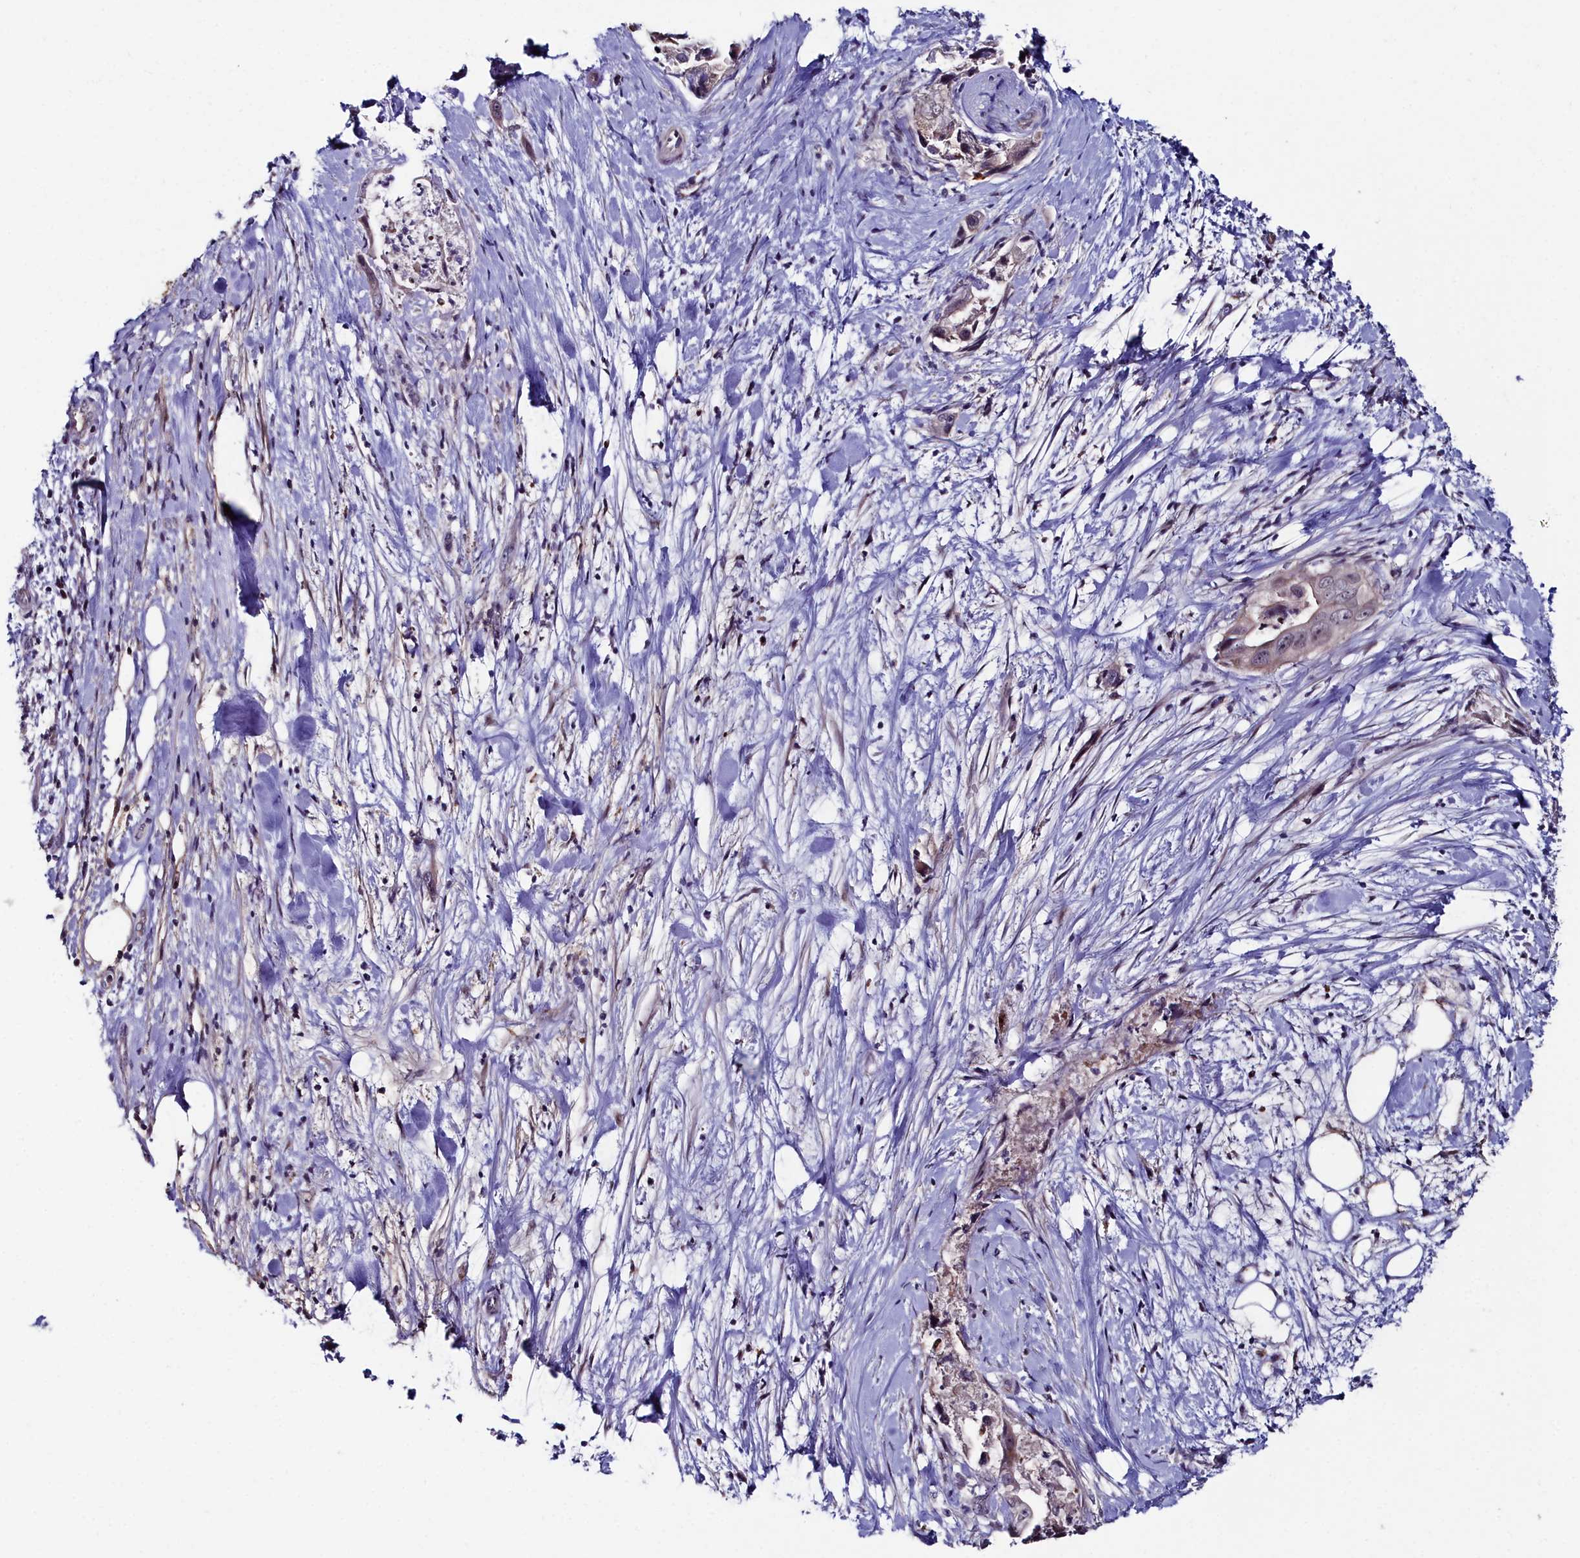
{"staining": {"intensity": "negative", "quantity": "none", "location": "none"}, "tissue": "pancreatic cancer", "cell_type": "Tumor cells", "image_type": "cancer", "snomed": [{"axis": "morphology", "description": "Adenocarcinoma, NOS"}, {"axis": "topography", "description": "Pancreas"}], "caption": "Tumor cells show no significant expression in pancreatic cancer (adenocarcinoma).", "gene": "KCTD18", "patient": {"sex": "female", "age": 78}}